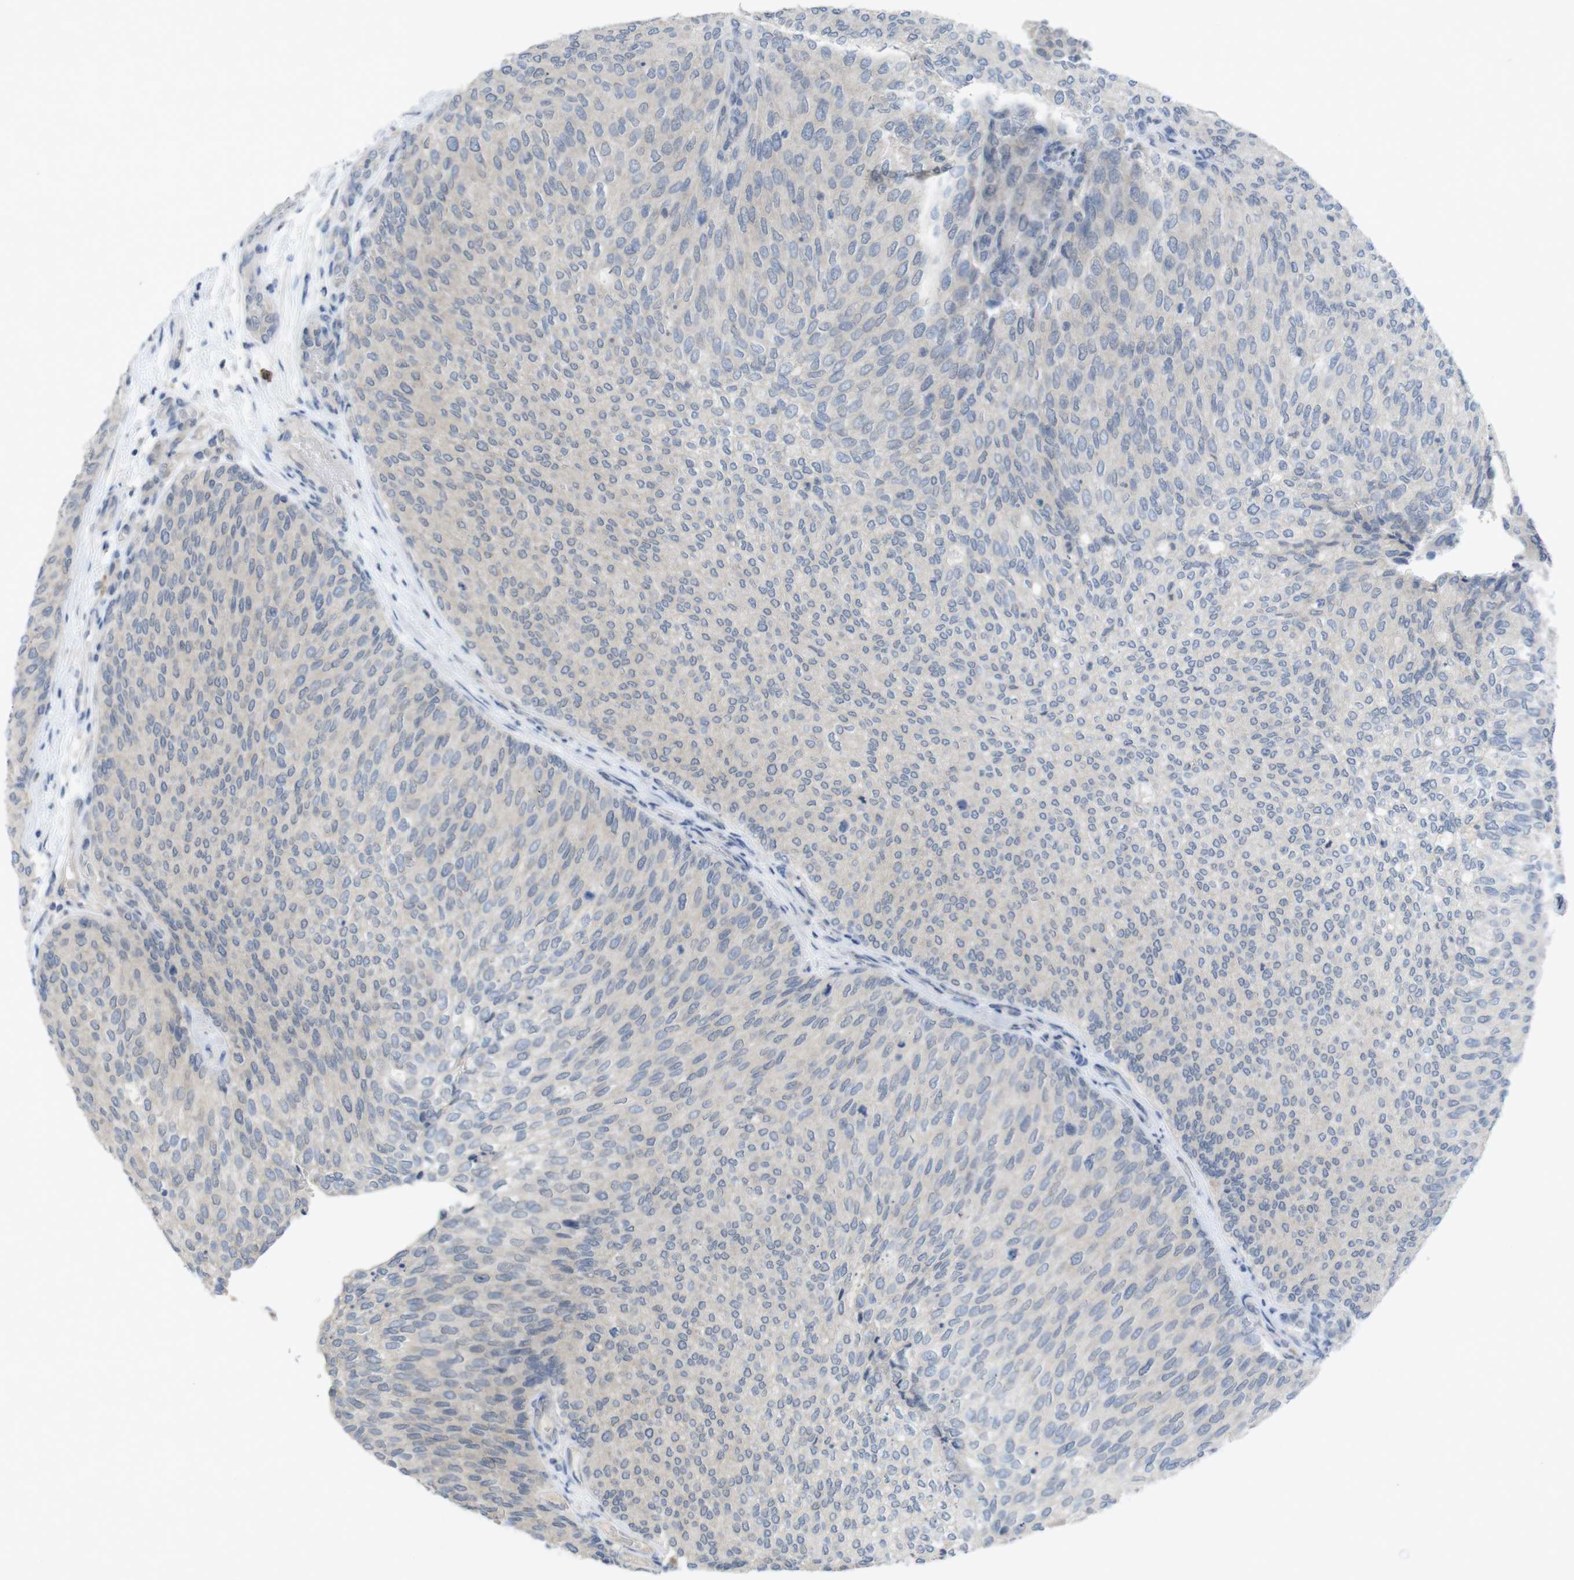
{"staining": {"intensity": "weak", "quantity": "<25%", "location": "cytoplasmic/membranous"}, "tissue": "urothelial cancer", "cell_type": "Tumor cells", "image_type": "cancer", "snomed": [{"axis": "morphology", "description": "Urothelial carcinoma, Low grade"}, {"axis": "topography", "description": "Urinary bladder"}], "caption": "Tumor cells show no significant positivity in urothelial carcinoma (low-grade).", "gene": "SLAMF7", "patient": {"sex": "female", "age": 79}}